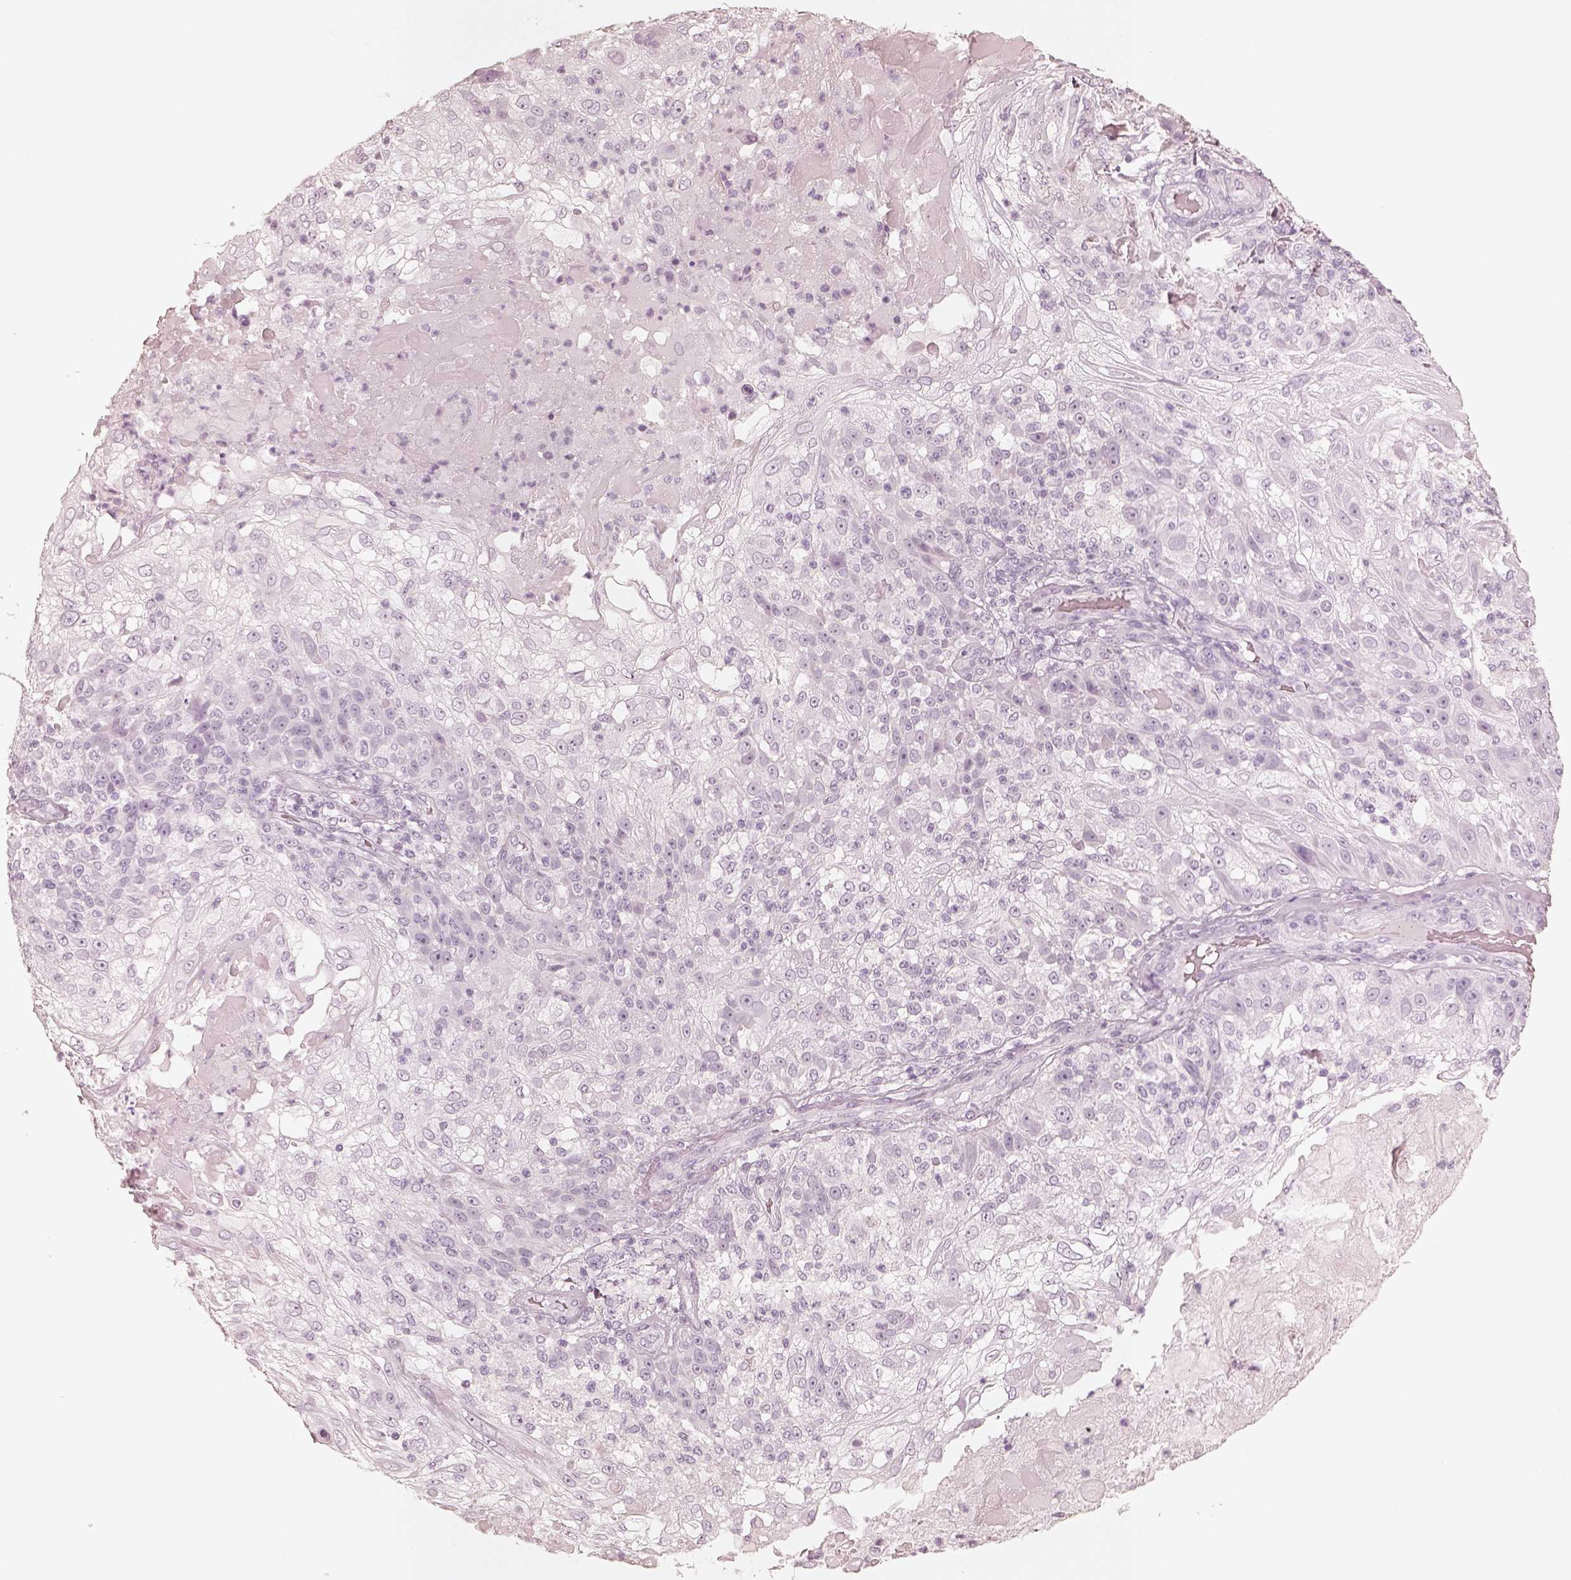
{"staining": {"intensity": "negative", "quantity": "none", "location": "none"}, "tissue": "skin cancer", "cell_type": "Tumor cells", "image_type": "cancer", "snomed": [{"axis": "morphology", "description": "Normal tissue, NOS"}, {"axis": "morphology", "description": "Squamous cell carcinoma, NOS"}, {"axis": "topography", "description": "Skin"}], "caption": "This is a photomicrograph of immunohistochemistry staining of skin cancer (squamous cell carcinoma), which shows no staining in tumor cells. (Immunohistochemistry (ihc), brightfield microscopy, high magnification).", "gene": "KRT72", "patient": {"sex": "female", "age": 83}}